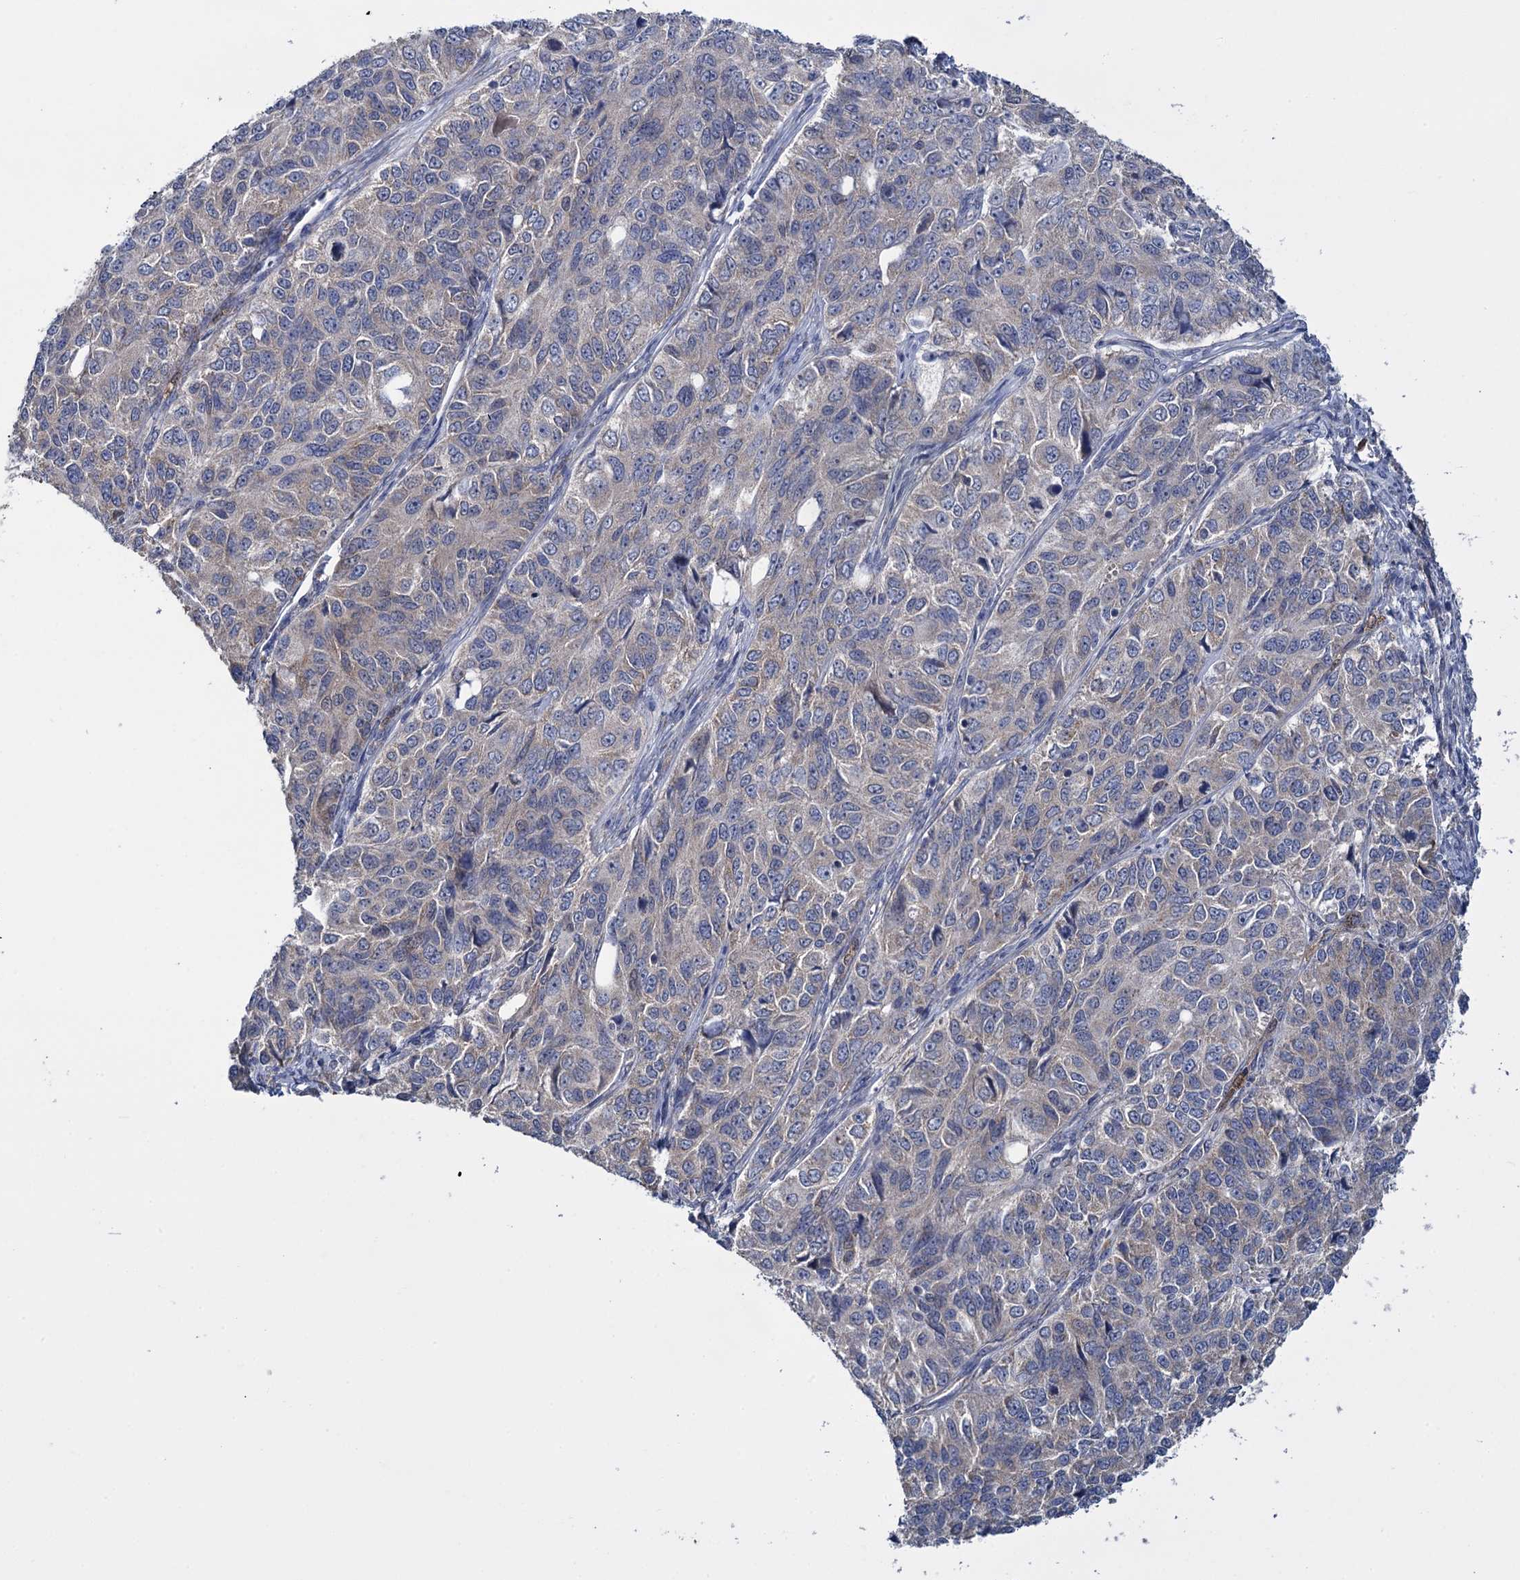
{"staining": {"intensity": "weak", "quantity": "25%-75%", "location": "cytoplasmic/membranous"}, "tissue": "ovarian cancer", "cell_type": "Tumor cells", "image_type": "cancer", "snomed": [{"axis": "morphology", "description": "Carcinoma, endometroid"}, {"axis": "topography", "description": "Ovary"}], "caption": "Tumor cells show low levels of weak cytoplasmic/membranous expression in approximately 25%-75% of cells in human ovarian endometroid carcinoma. (DAB (3,3'-diaminobenzidine) IHC with brightfield microscopy, high magnification).", "gene": "GSTM2", "patient": {"sex": "female", "age": 51}}